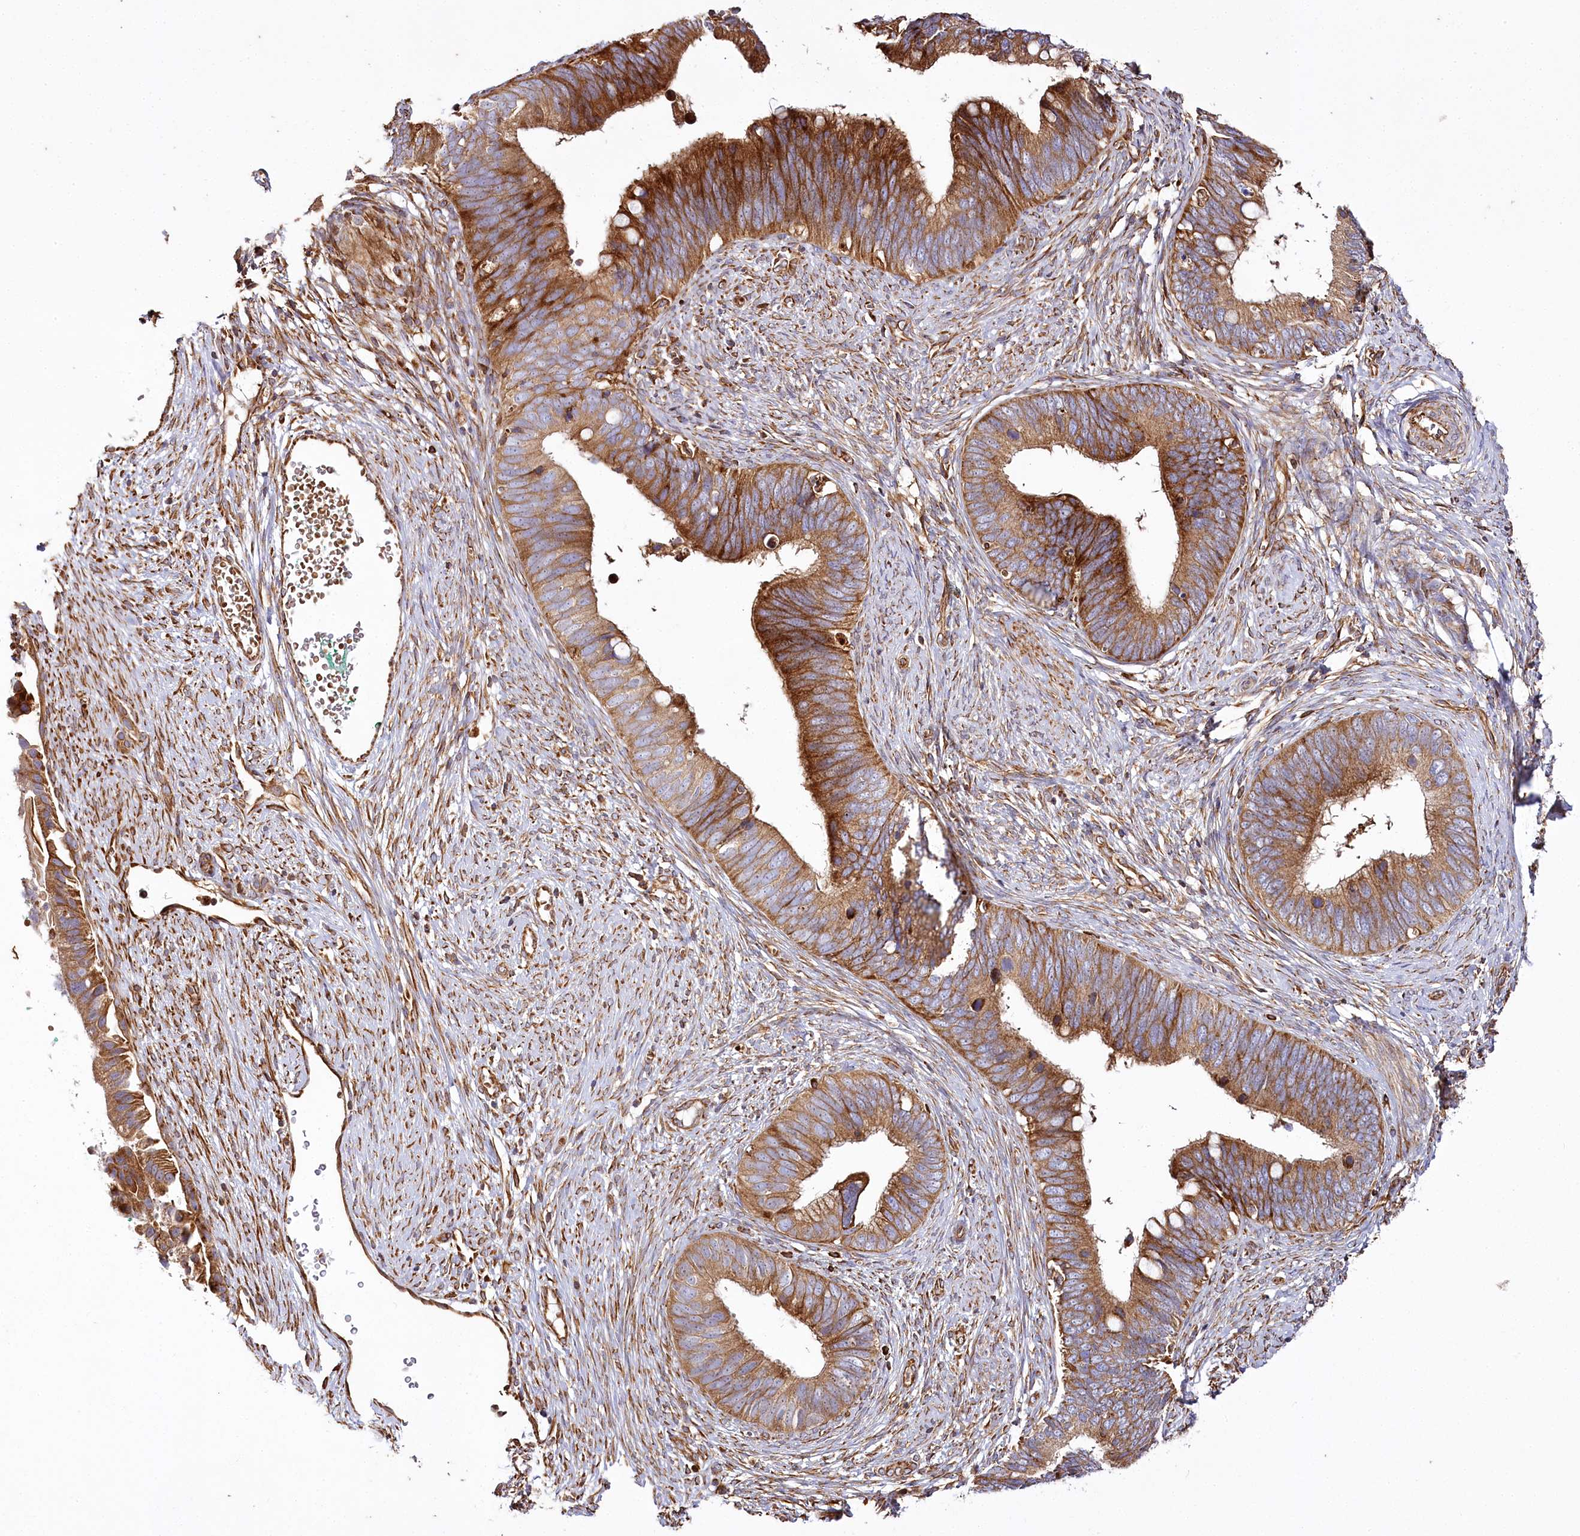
{"staining": {"intensity": "strong", "quantity": ">75%", "location": "cytoplasmic/membranous"}, "tissue": "cervical cancer", "cell_type": "Tumor cells", "image_type": "cancer", "snomed": [{"axis": "morphology", "description": "Adenocarcinoma, NOS"}, {"axis": "topography", "description": "Cervix"}], "caption": "DAB (3,3'-diaminobenzidine) immunohistochemical staining of human cervical adenocarcinoma shows strong cytoplasmic/membranous protein staining in about >75% of tumor cells.", "gene": "THUMPD3", "patient": {"sex": "female", "age": 42}}